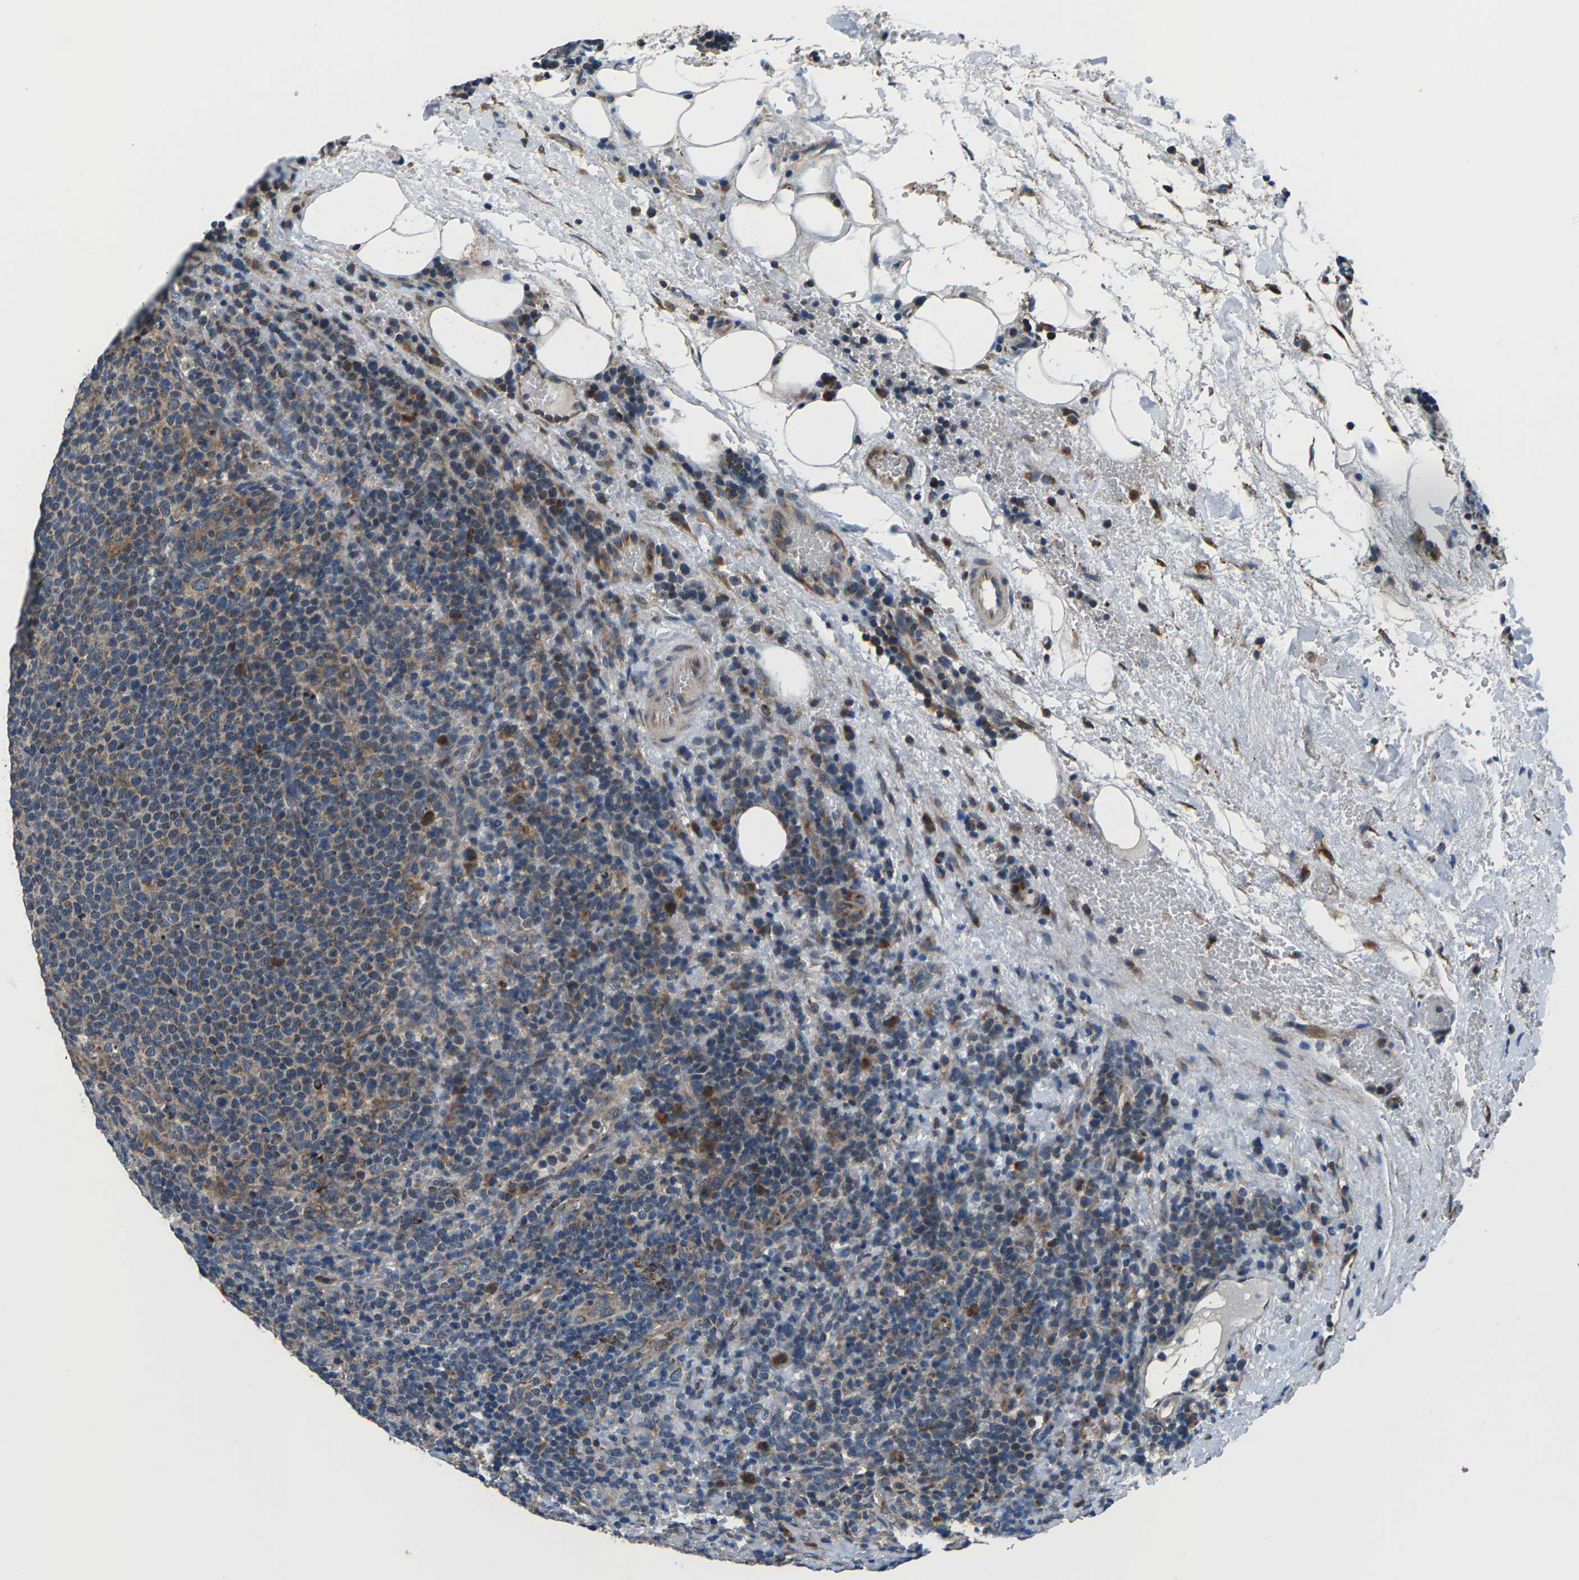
{"staining": {"intensity": "moderate", "quantity": ">75%", "location": "cytoplasmic/membranous"}, "tissue": "lymphoma", "cell_type": "Tumor cells", "image_type": "cancer", "snomed": [{"axis": "morphology", "description": "Malignant lymphoma, non-Hodgkin's type, High grade"}, {"axis": "topography", "description": "Lymph node"}], "caption": "Immunohistochemistry (IHC) (DAB (3,3'-diaminobenzidine)) staining of lymphoma exhibits moderate cytoplasmic/membranous protein positivity in about >75% of tumor cells. Immunohistochemistry (IHC) stains the protein in brown and the nuclei are stained blue.", "gene": "GABRP", "patient": {"sex": "male", "age": 61}}